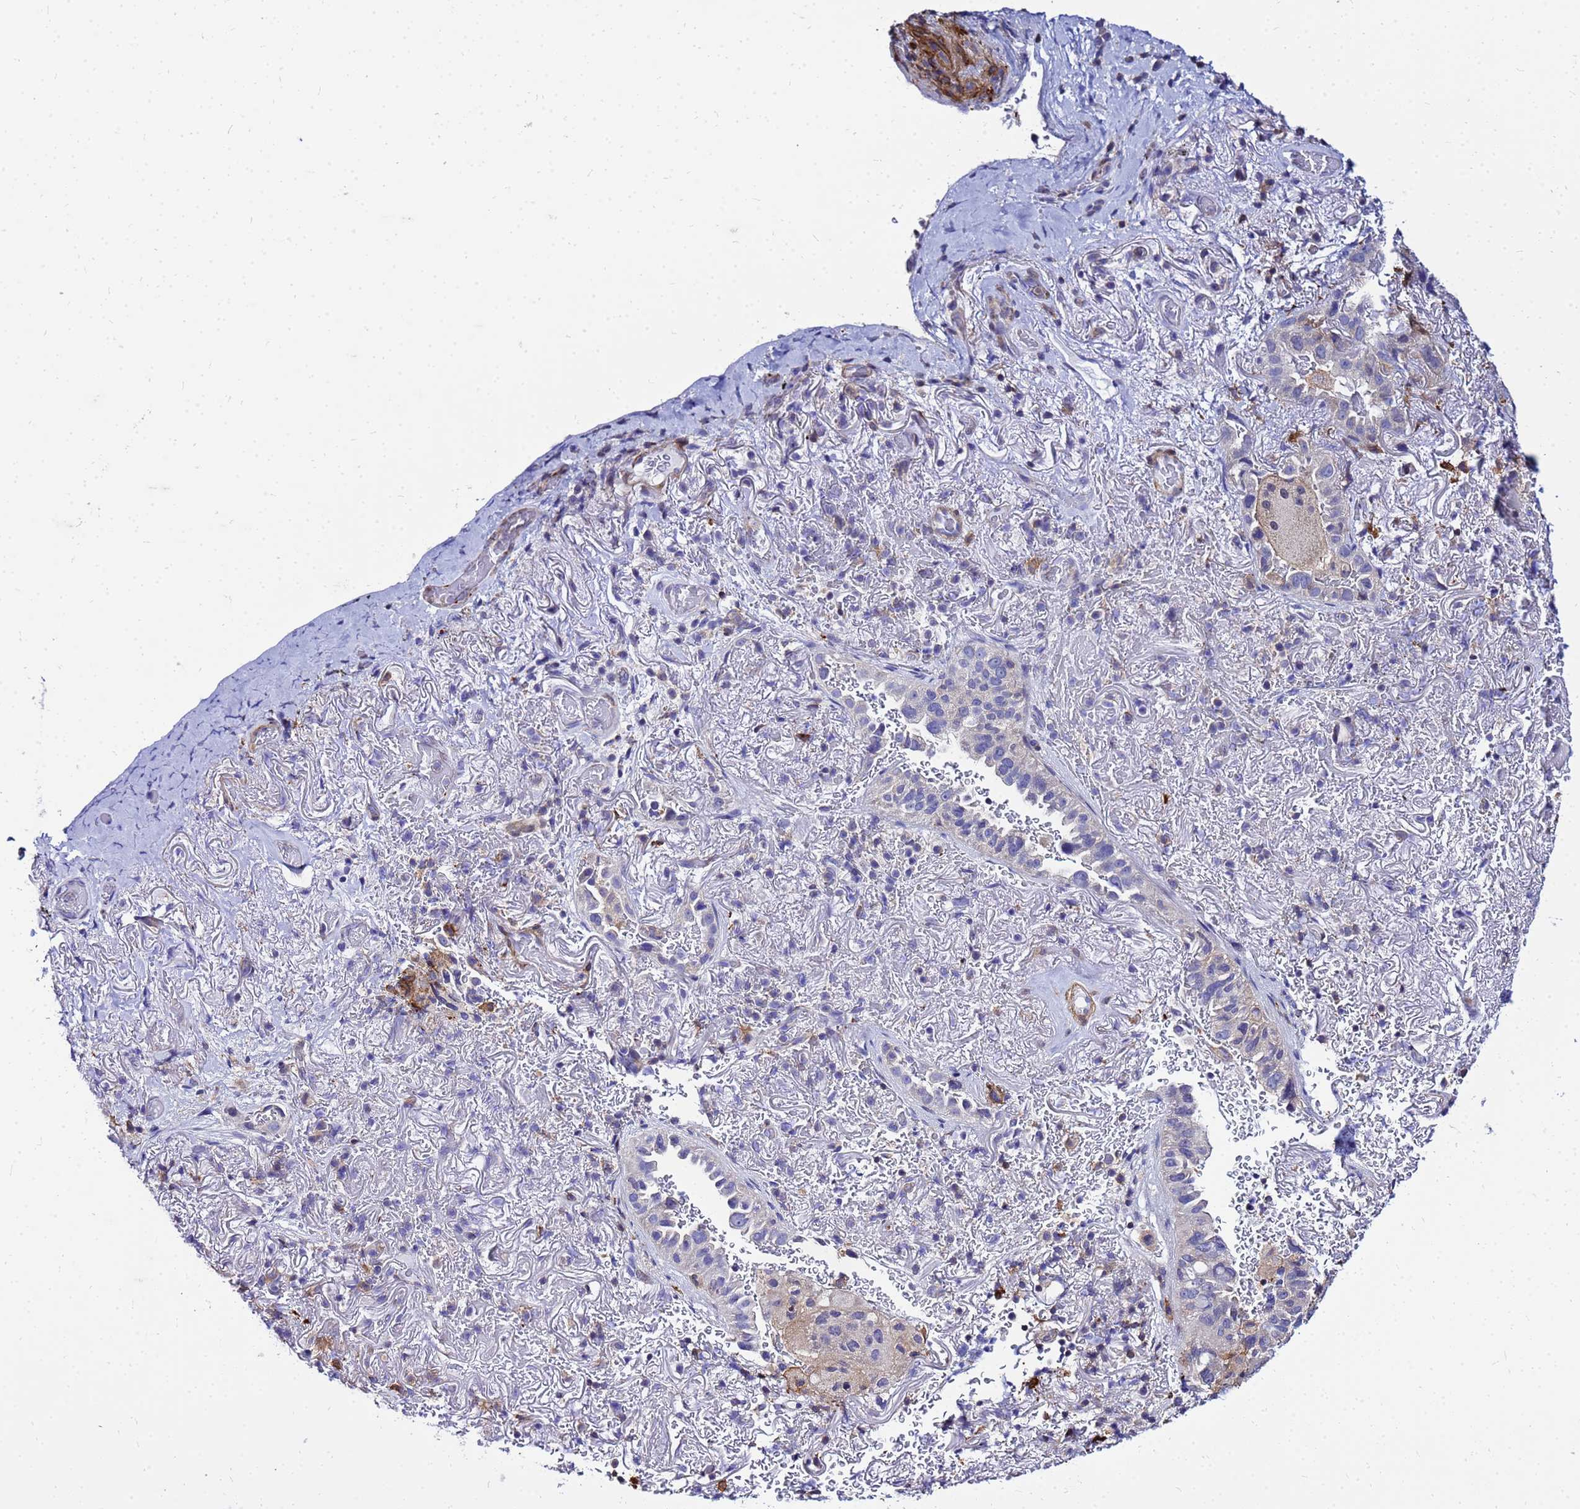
{"staining": {"intensity": "negative", "quantity": "none", "location": "none"}, "tissue": "lung cancer", "cell_type": "Tumor cells", "image_type": "cancer", "snomed": [{"axis": "morphology", "description": "Adenocarcinoma, NOS"}, {"axis": "topography", "description": "Lung"}], "caption": "The IHC micrograph has no significant expression in tumor cells of lung cancer (adenocarcinoma) tissue. The staining is performed using DAB (3,3'-diaminobenzidine) brown chromogen with nuclei counter-stained in using hematoxylin.", "gene": "DBNDD2", "patient": {"sex": "female", "age": 69}}